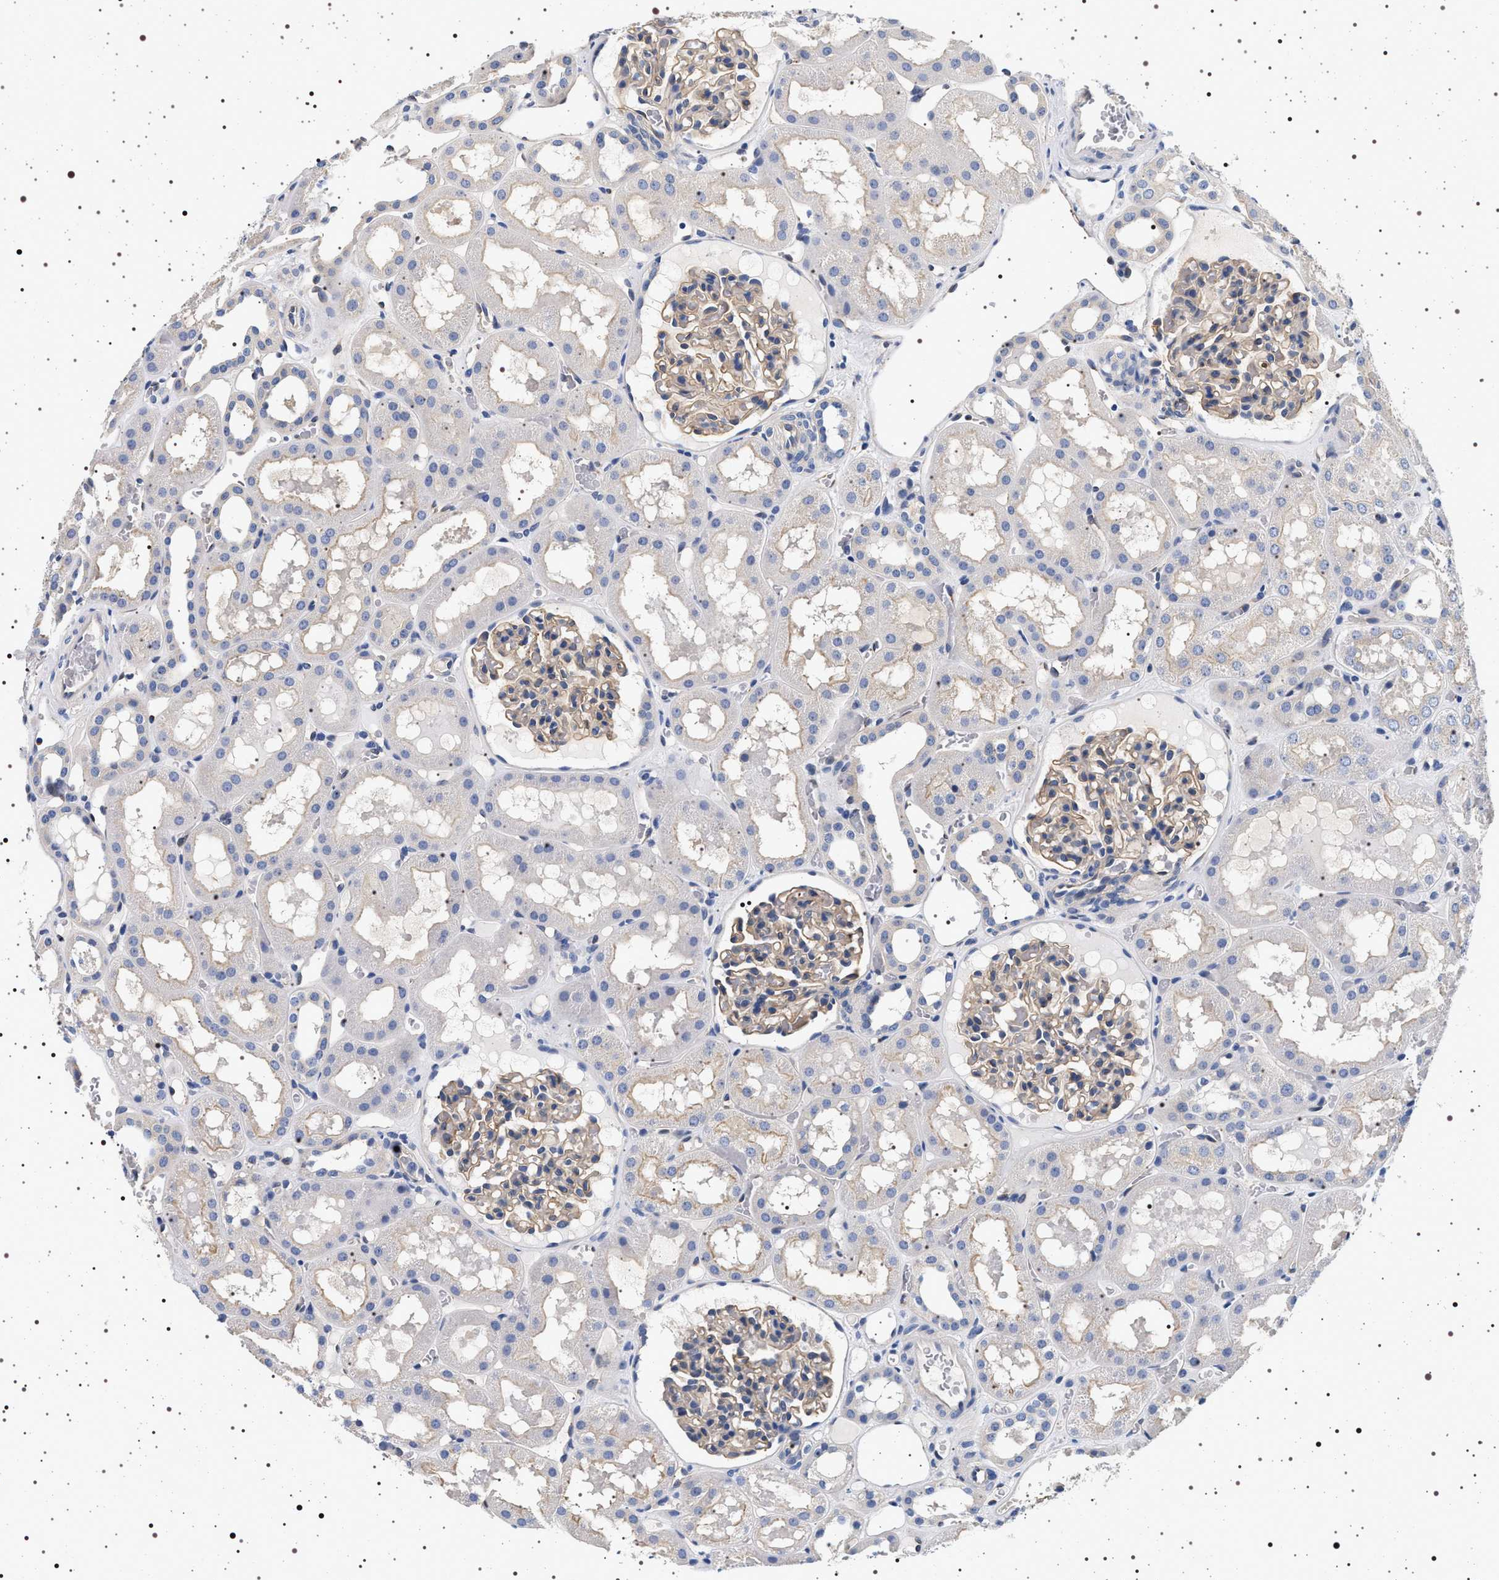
{"staining": {"intensity": "weak", "quantity": "<25%", "location": "cytoplasmic/membranous"}, "tissue": "kidney", "cell_type": "Cells in glomeruli", "image_type": "normal", "snomed": [{"axis": "morphology", "description": "Normal tissue, NOS"}, {"axis": "topography", "description": "Kidney"}, {"axis": "topography", "description": "Urinary bladder"}], "caption": "An immunohistochemistry (IHC) photomicrograph of unremarkable kidney is shown. There is no staining in cells in glomeruli of kidney.", "gene": "HSD17B1", "patient": {"sex": "male", "age": 16}}